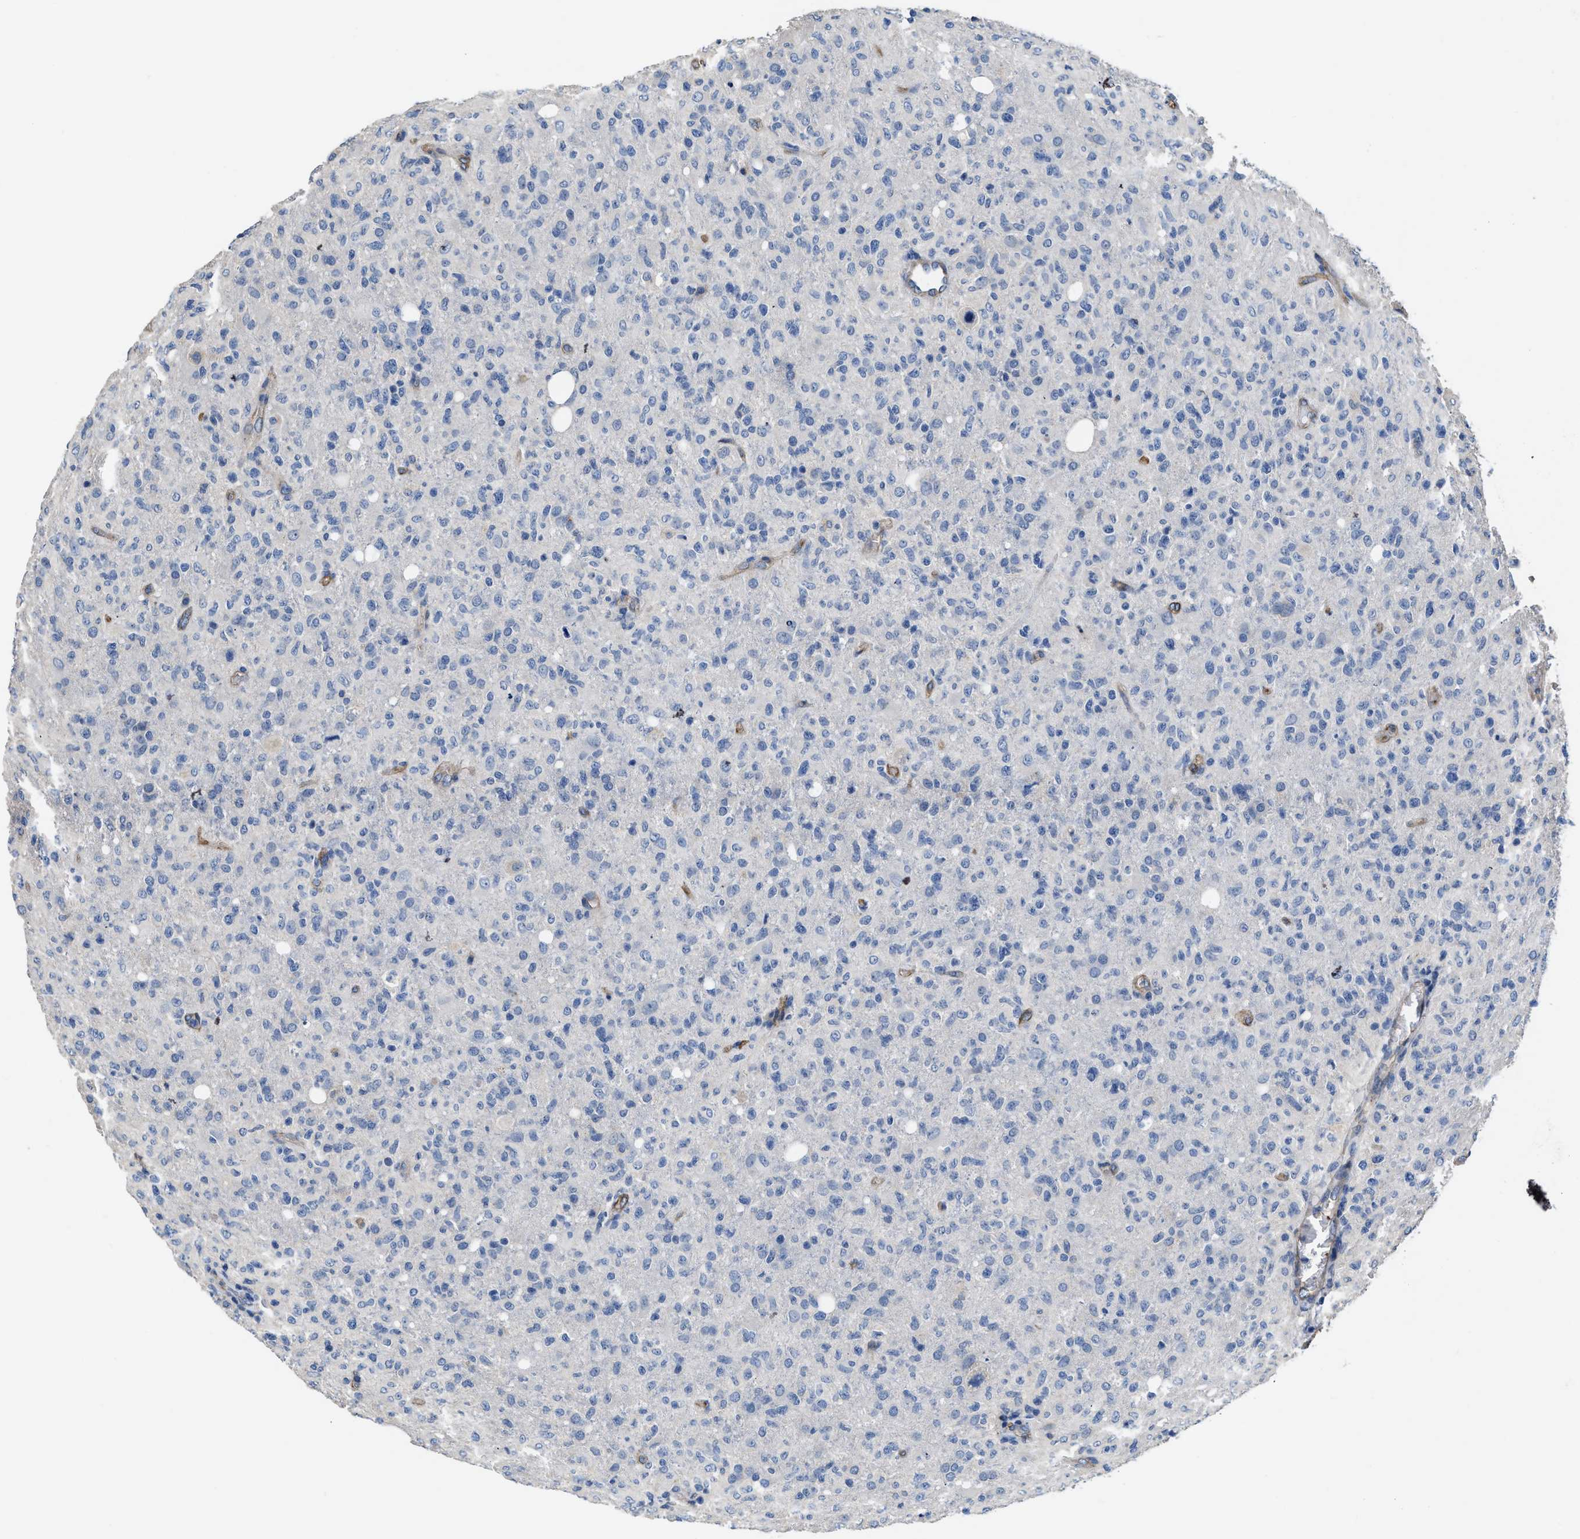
{"staining": {"intensity": "negative", "quantity": "none", "location": "none"}, "tissue": "glioma", "cell_type": "Tumor cells", "image_type": "cancer", "snomed": [{"axis": "morphology", "description": "Glioma, malignant, High grade"}, {"axis": "topography", "description": "Brain"}], "caption": "Malignant glioma (high-grade) was stained to show a protein in brown. There is no significant positivity in tumor cells.", "gene": "C22orf42", "patient": {"sex": "female", "age": 57}}